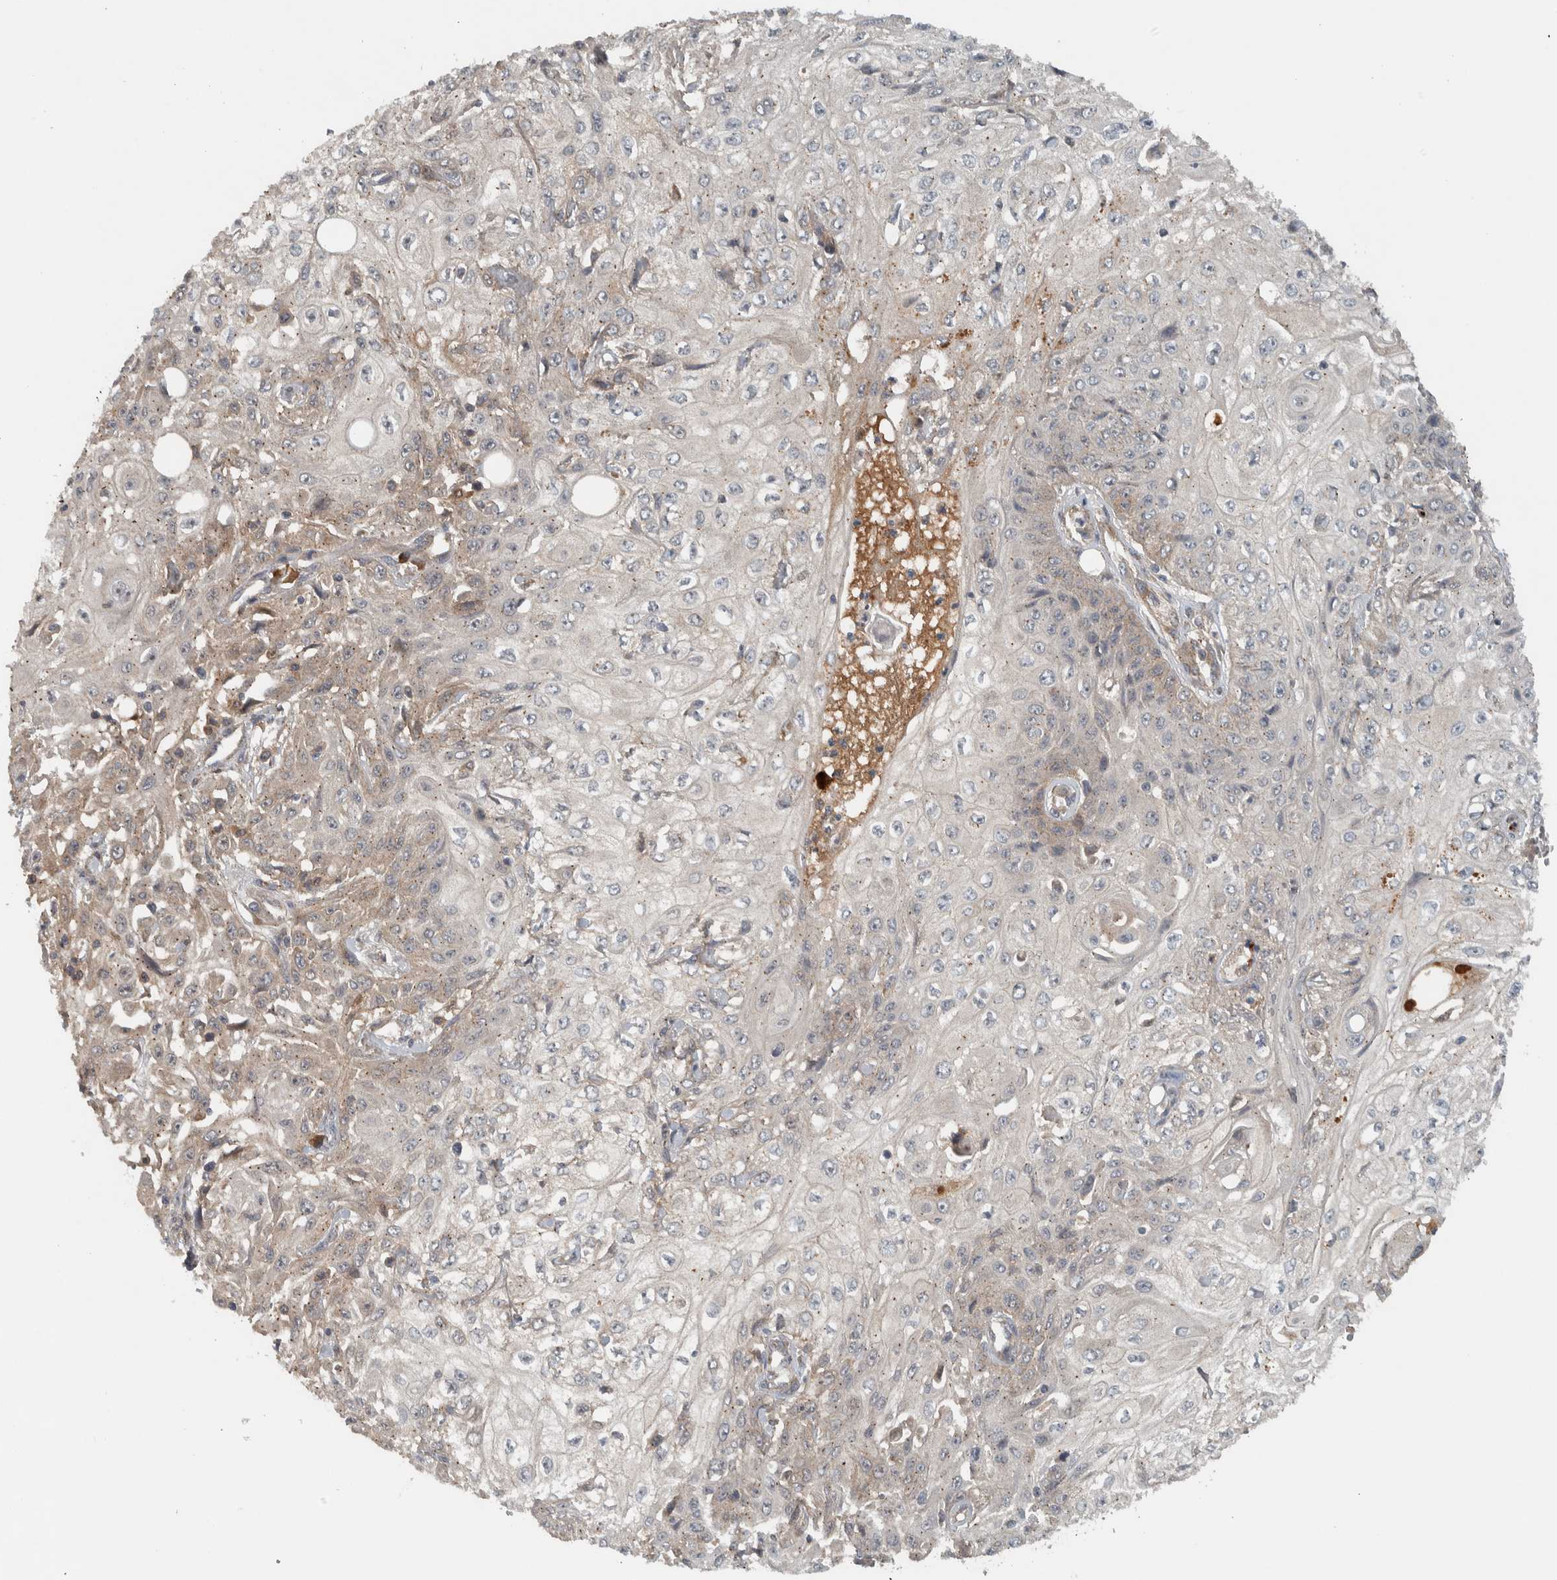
{"staining": {"intensity": "weak", "quantity": "<25%", "location": "cytoplasmic/membranous"}, "tissue": "skin cancer", "cell_type": "Tumor cells", "image_type": "cancer", "snomed": [{"axis": "morphology", "description": "Squamous cell carcinoma, NOS"}, {"axis": "morphology", "description": "Squamous cell carcinoma, metastatic, NOS"}, {"axis": "topography", "description": "Skin"}, {"axis": "topography", "description": "Lymph node"}], "caption": "Immunohistochemical staining of skin cancer displays no significant staining in tumor cells.", "gene": "LBHD1", "patient": {"sex": "male", "age": 75}}